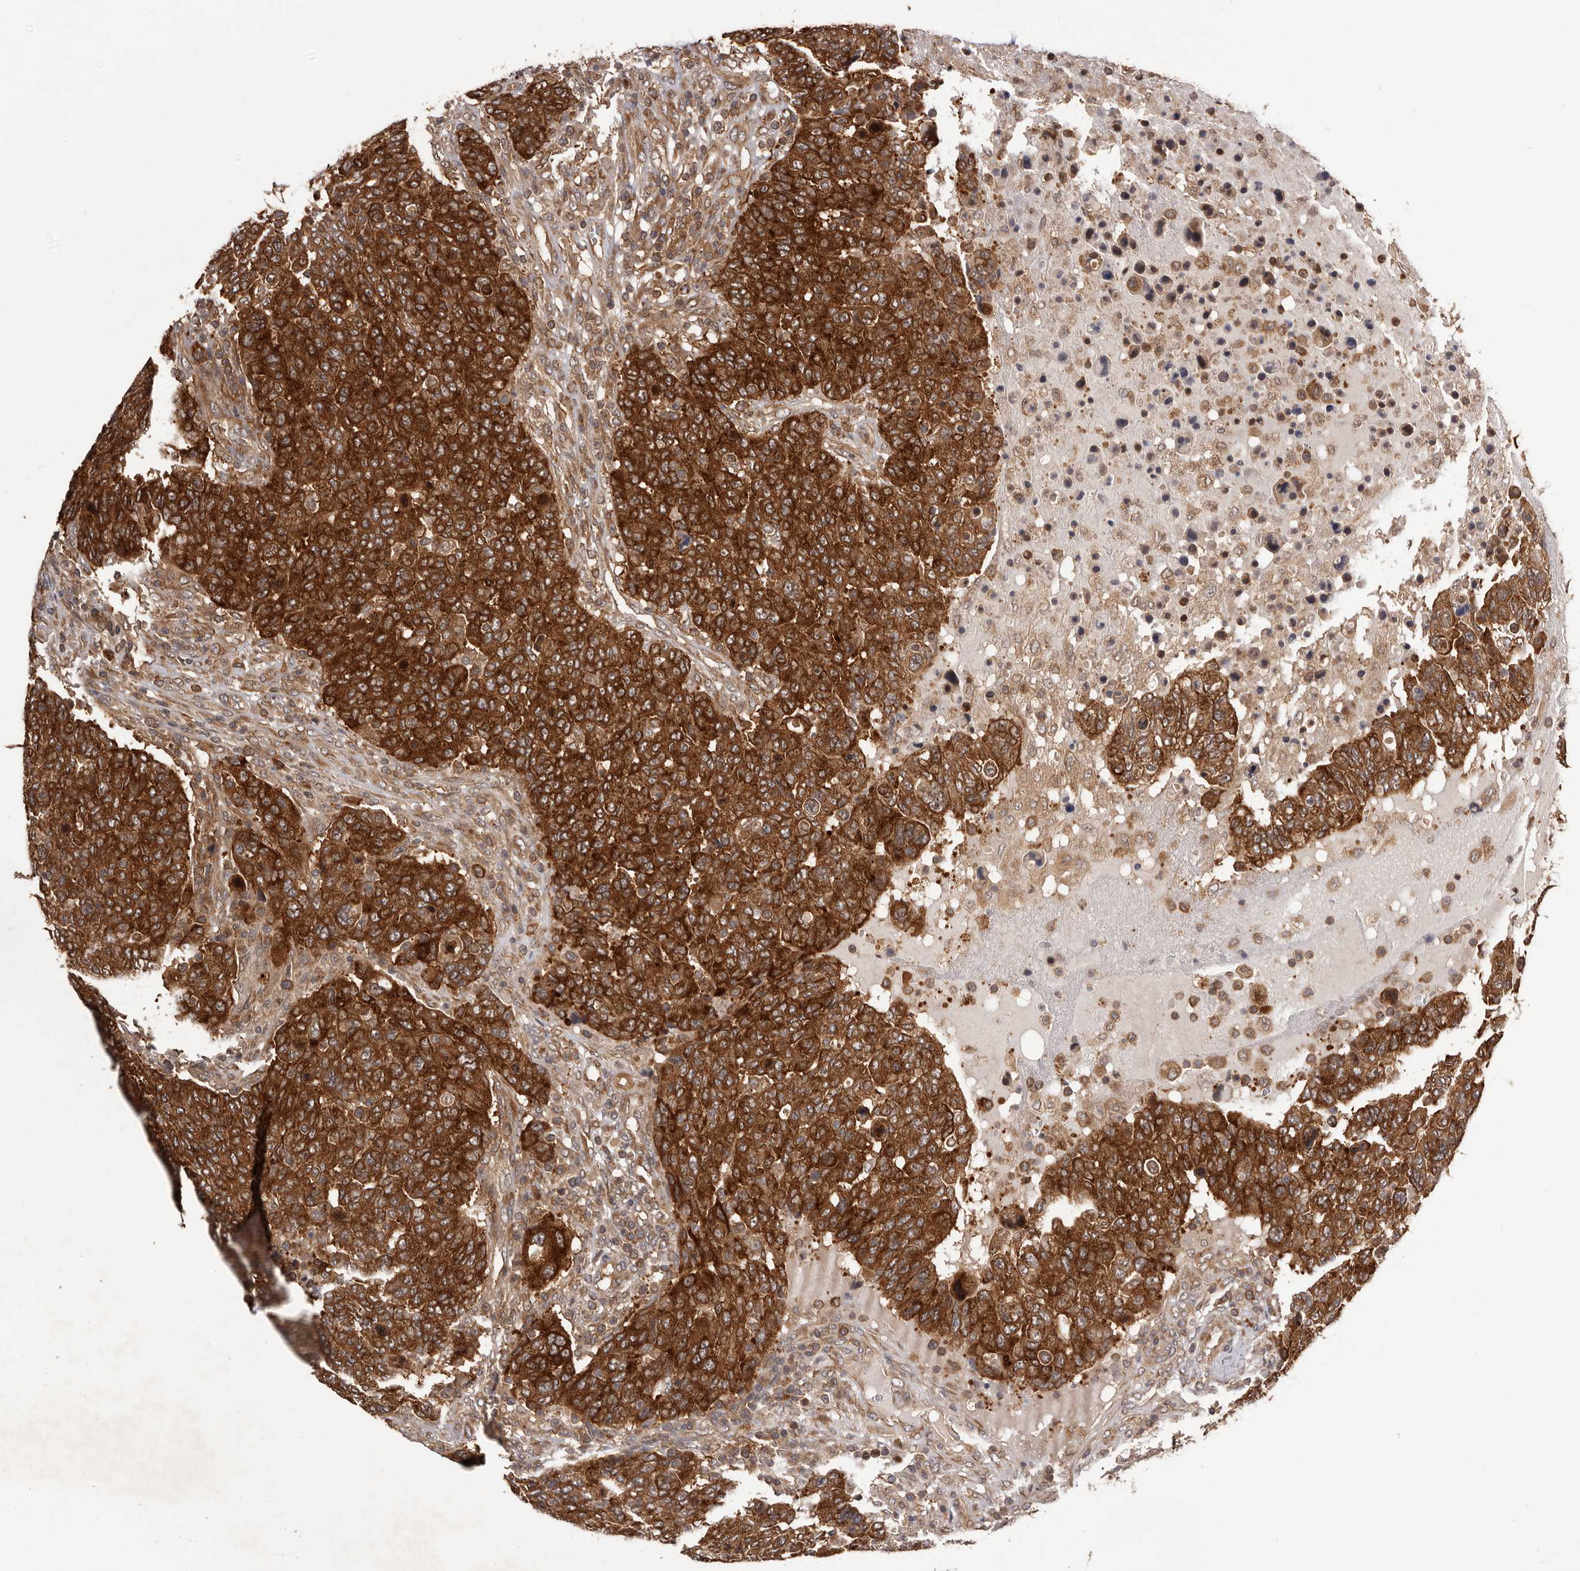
{"staining": {"intensity": "strong", "quantity": ">75%", "location": "cytoplasmic/membranous"}, "tissue": "breast cancer", "cell_type": "Tumor cells", "image_type": "cancer", "snomed": [{"axis": "morphology", "description": "Duct carcinoma"}, {"axis": "topography", "description": "Breast"}], "caption": "The immunohistochemical stain shows strong cytoplasmic/membranous staining in tumor cells of breast infiltrating ductal carcinoma tissue. (Stains: DAB (3,3'-diaminobenzidine) in brown, nuclei in blue, Microscopy: brightfield microscopy at high magnification).", "gene": "HBS1L", "patient": {"sex": "female", "age": 37}}